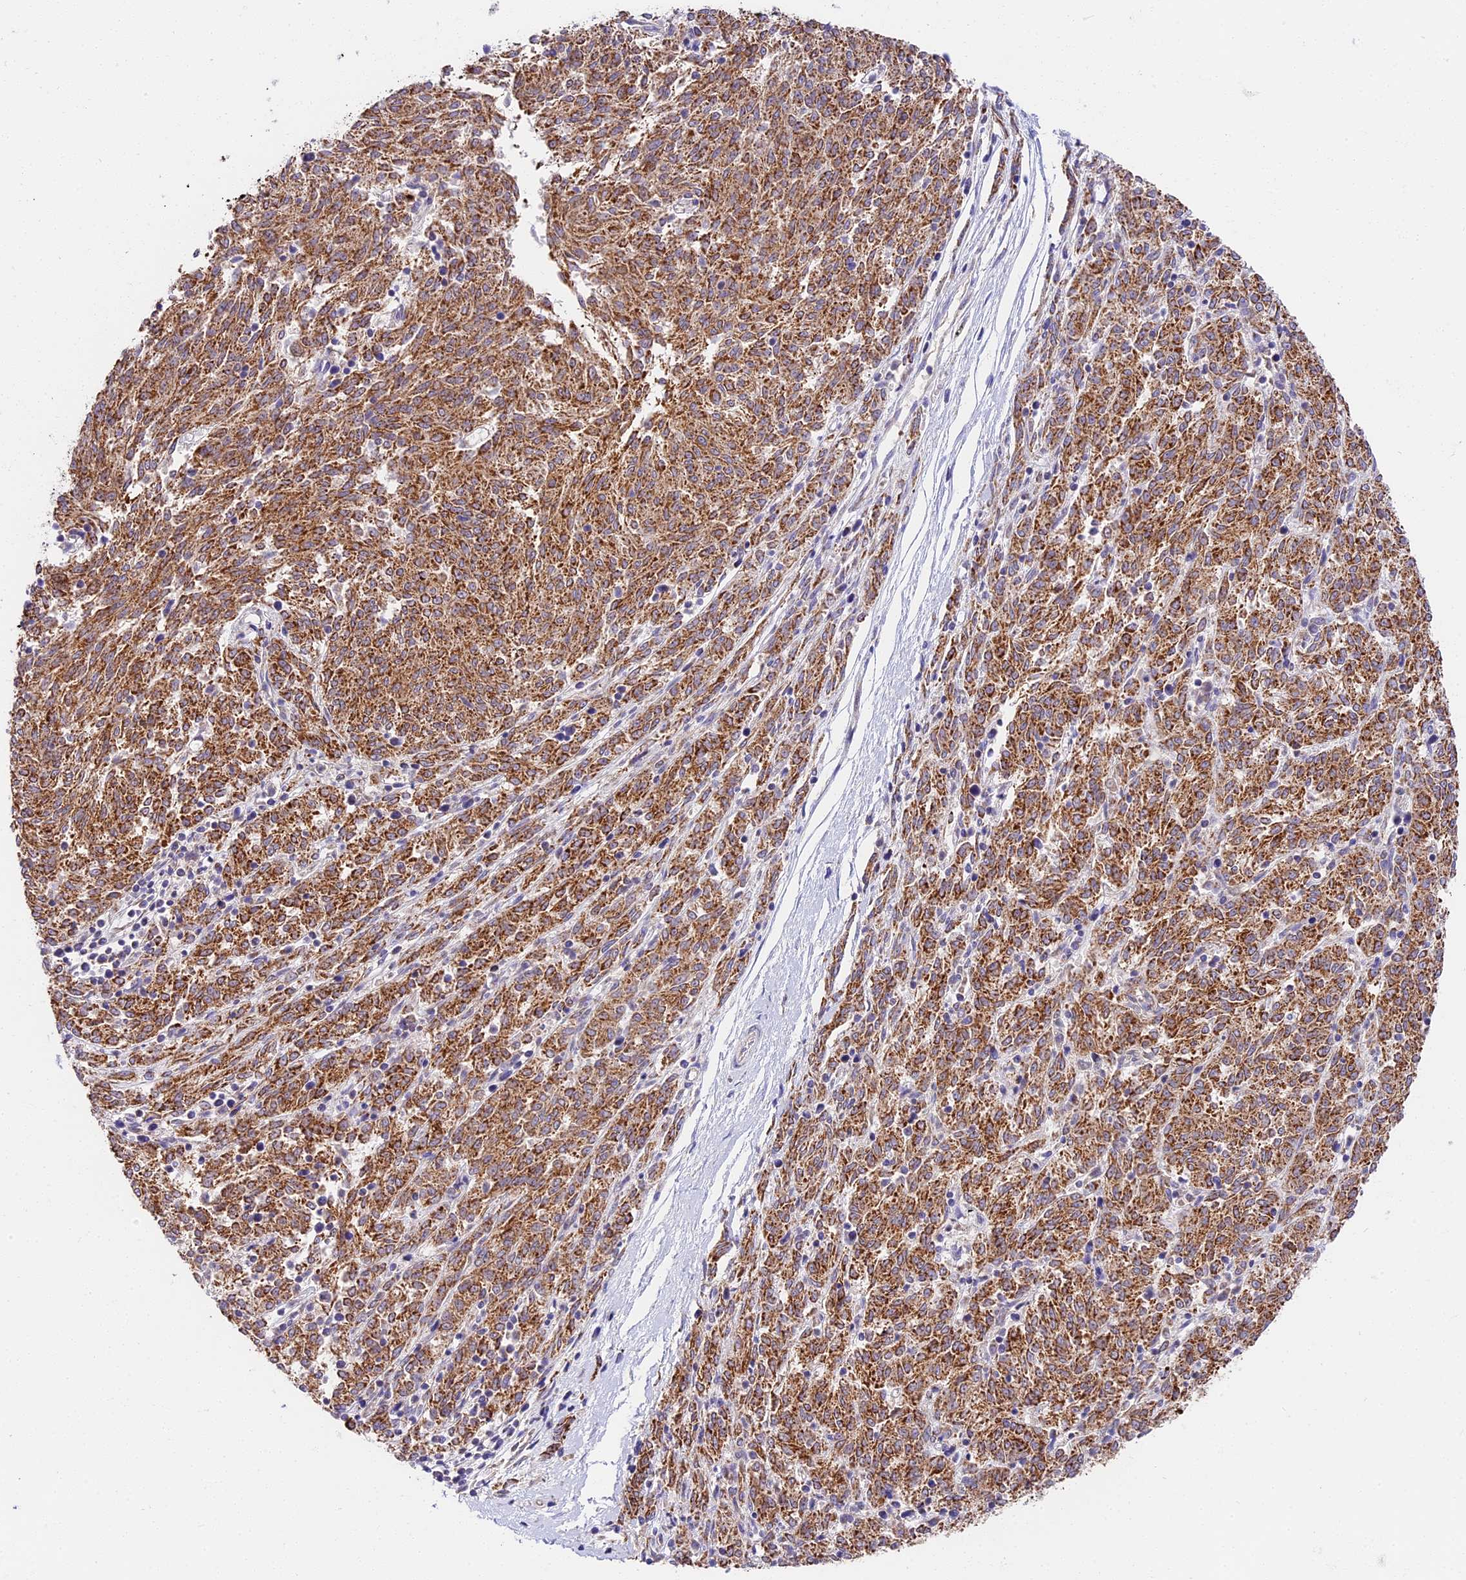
{"staining": {"intensity": "strong", "quantity": ">75%", "location": "cytoplasmic/membranous"}, "tissue": "melanoma", "cell_type": "Tumor cells", "image_type": "cancer", "snomed": [{"axis": "morphology", "description": "Malignant melanoma, NOS"}, {"axis": "topography", "description": "Skin"}], "caption": "Immunohistochemical staining of malignant melanoma reveals high levels of strong cytoplasmic/membranous expression in about >75% of tumor cells.", "gene": "MRAS", "patient": {"sex": "female", "age": 72}}